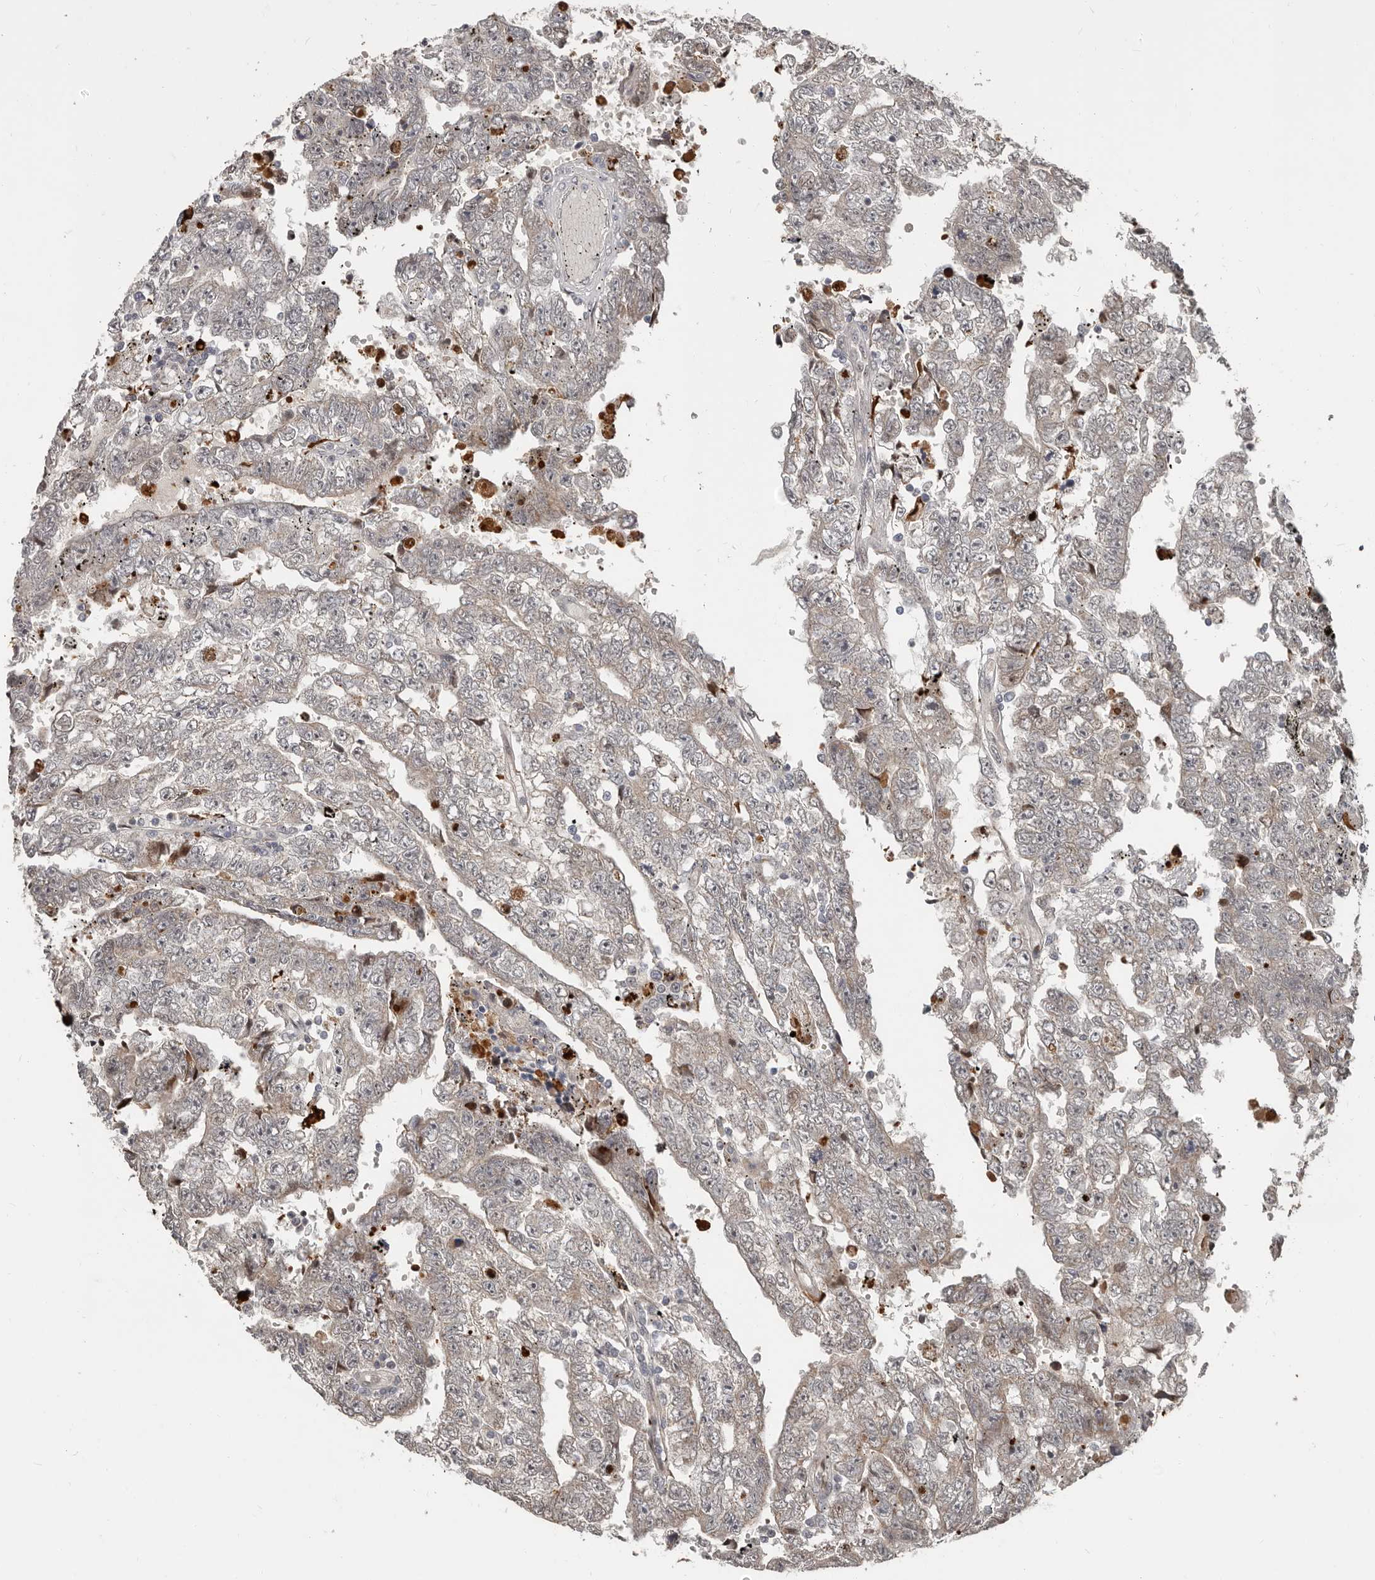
{"staining": {"intensity": "weak", "quantity": "<25%", "location": "cytoplasmic/membranous"}, "tissue": "testis cancer", "cell_type": "Tumor cells", "image_type": "cancer", "snomed": [{"axis": "morphology", "description": "Carcinoma, Embryonal, NOS"}, {"axis": "topography", "description": "Testis"}], "caption": "Immunohistochemistry of testis cancer (embryonal carcinoma) shows no expression in tumor cells.", "gene": "APOL6", "patient": {"sex": "male", "age": 25}}